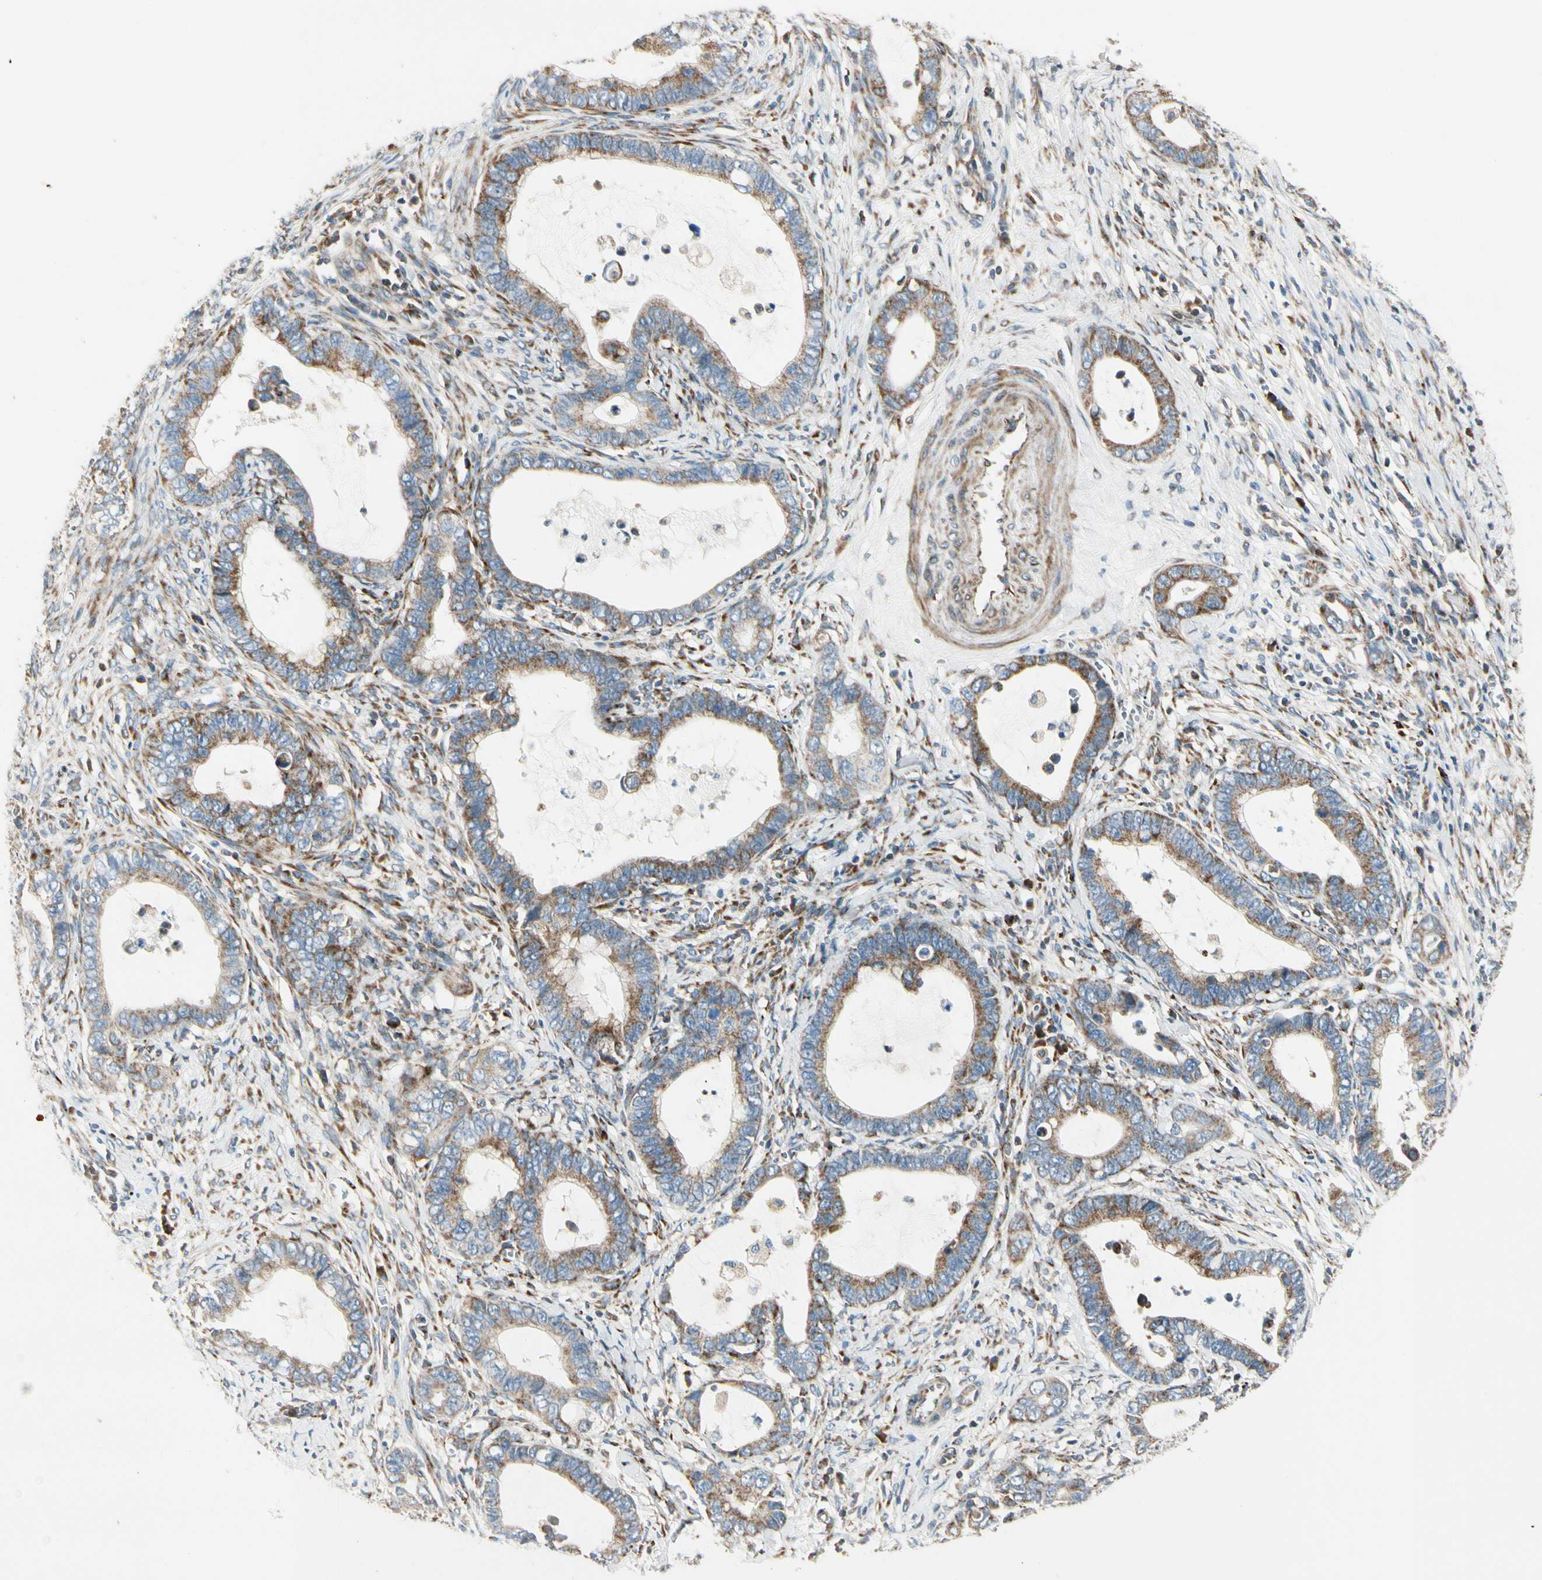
{"staining": {"intensity": "weak", "quantity": ">75%", "location": "cytoplasmic/membranous"}, "tissue": "cervical cancer", "cell_type": "Tumor cells", "image_type": "cancer", "snomed": [{"axis": "morphology", "description": "Adenocarcinoma, NOS"}, {"axis": "topography", "description": "Cervix"}], "caption": "High-magnification brightfield microscopy of adenocarcinoma (cervical) stained with DAB (3,3'-diaminobenzidine) (brown) and counterstained with hematoxylin (blue). tumor cells exhibit weak cytoplasmic/membranous expression is identified in about>75% of cells. The staining is performed using DAB (3,3'-diaminobenzidine) brown chromogen to label protein expression. The nuclei are counter-stained blue using hematoxylin.", "gene": "MRPL9", "patient": {"sex": "female", "age": 44}}